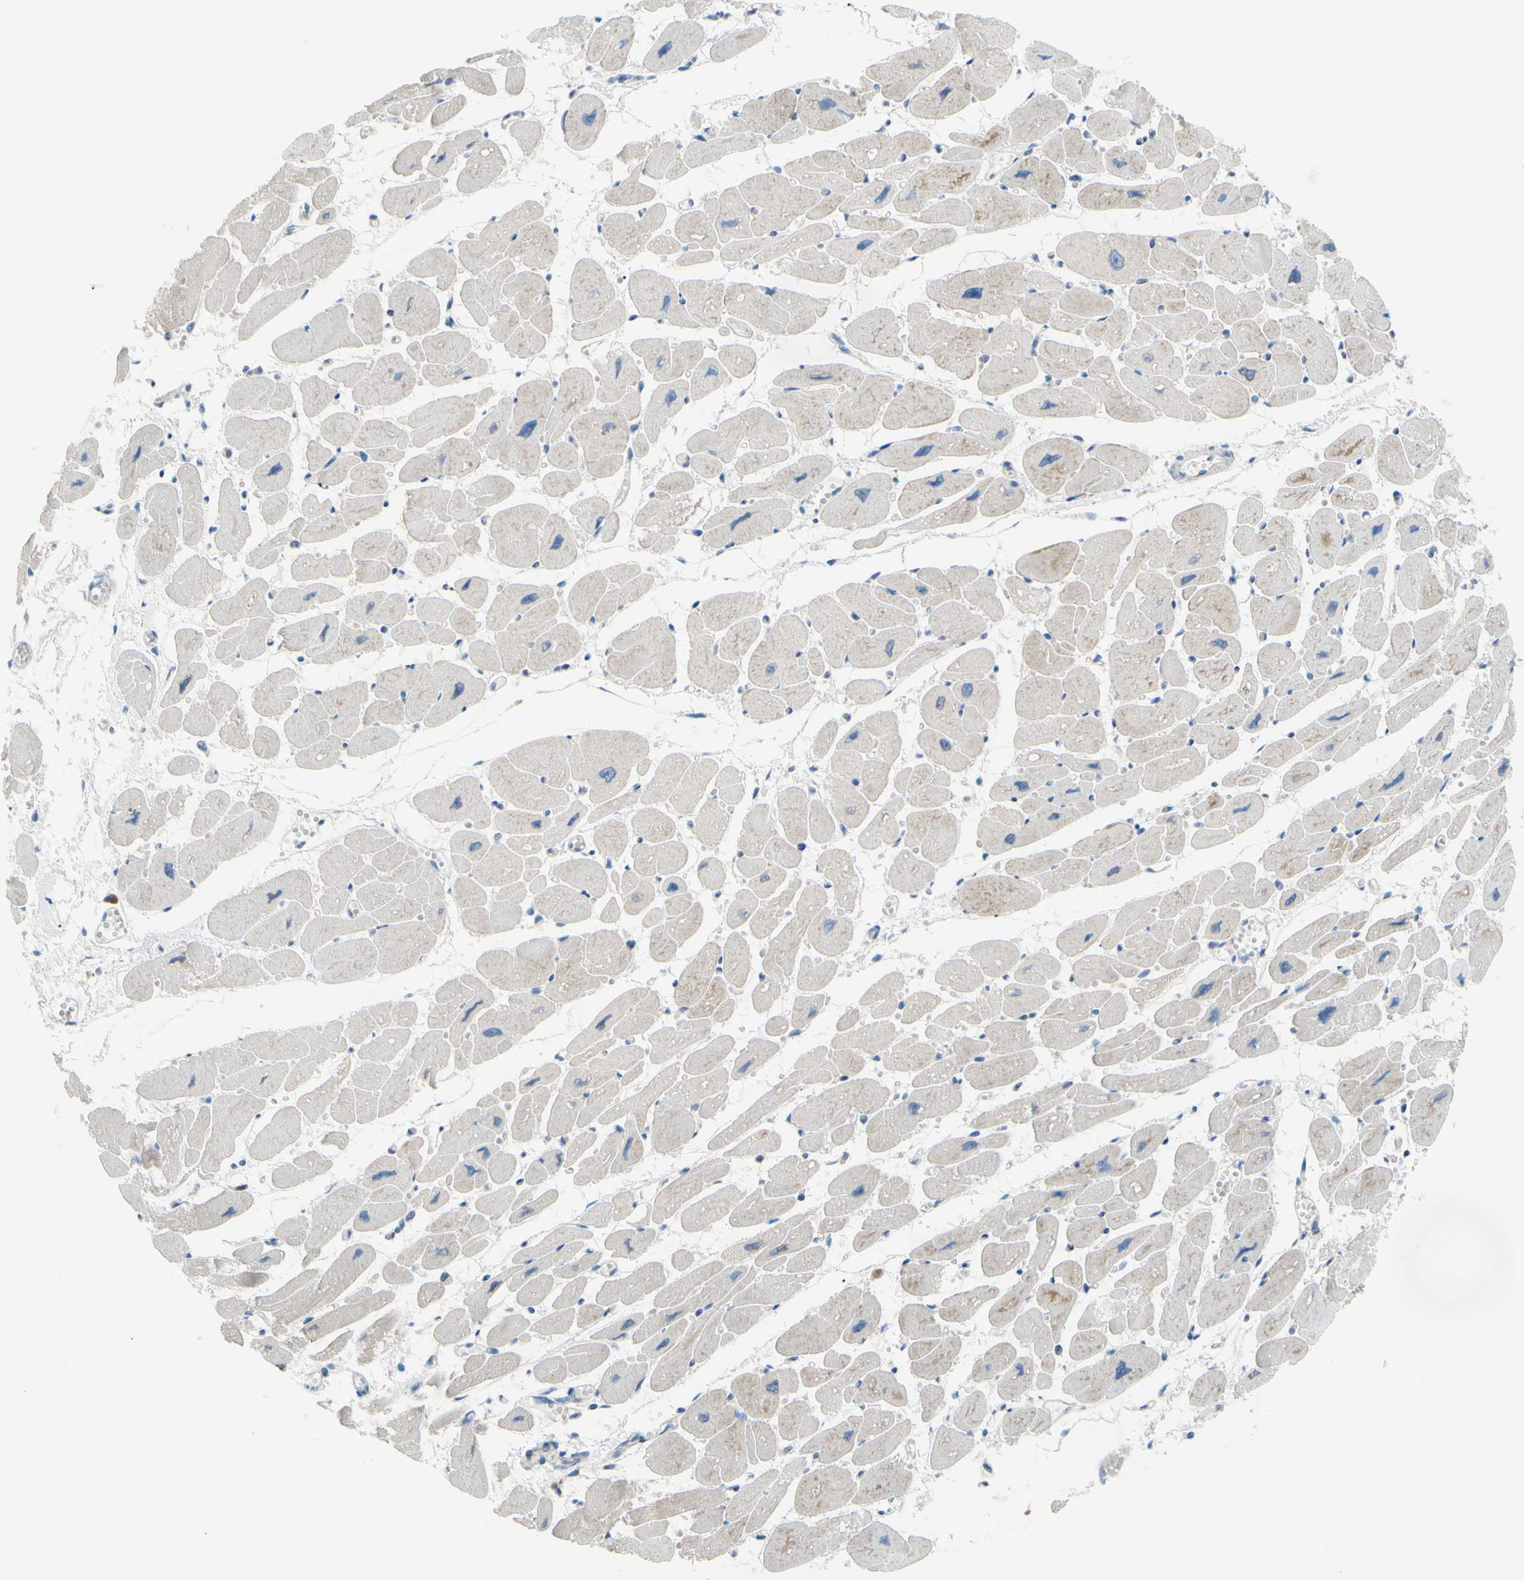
{"staining": {"intensity": "negative", "quantity": "none", "location": "none"}, "tissue": "heart muscle", "cell_type": "Cardiomyocytes", "image_type": "normal", "snomed": [{"axis": "morphology", "description": "Normal tissue, NOS"}, {"axis": "topography", "description": "Heart"}], "caption": "High power microscopy histopathology image of an immunohistochemistry (IHC) histopathology image of benign heart muscle, revealing no significant positivity in cardiomyocytes. The staining was performed using DAB (3,3'-diaminobenzidine) to visualize the protein expression in brown, while the nuclei were stained in blue with hematoxylin (Magnification: 20x).", "gene": "PAK2", "patient": {"sex": "female", "age": 54}}